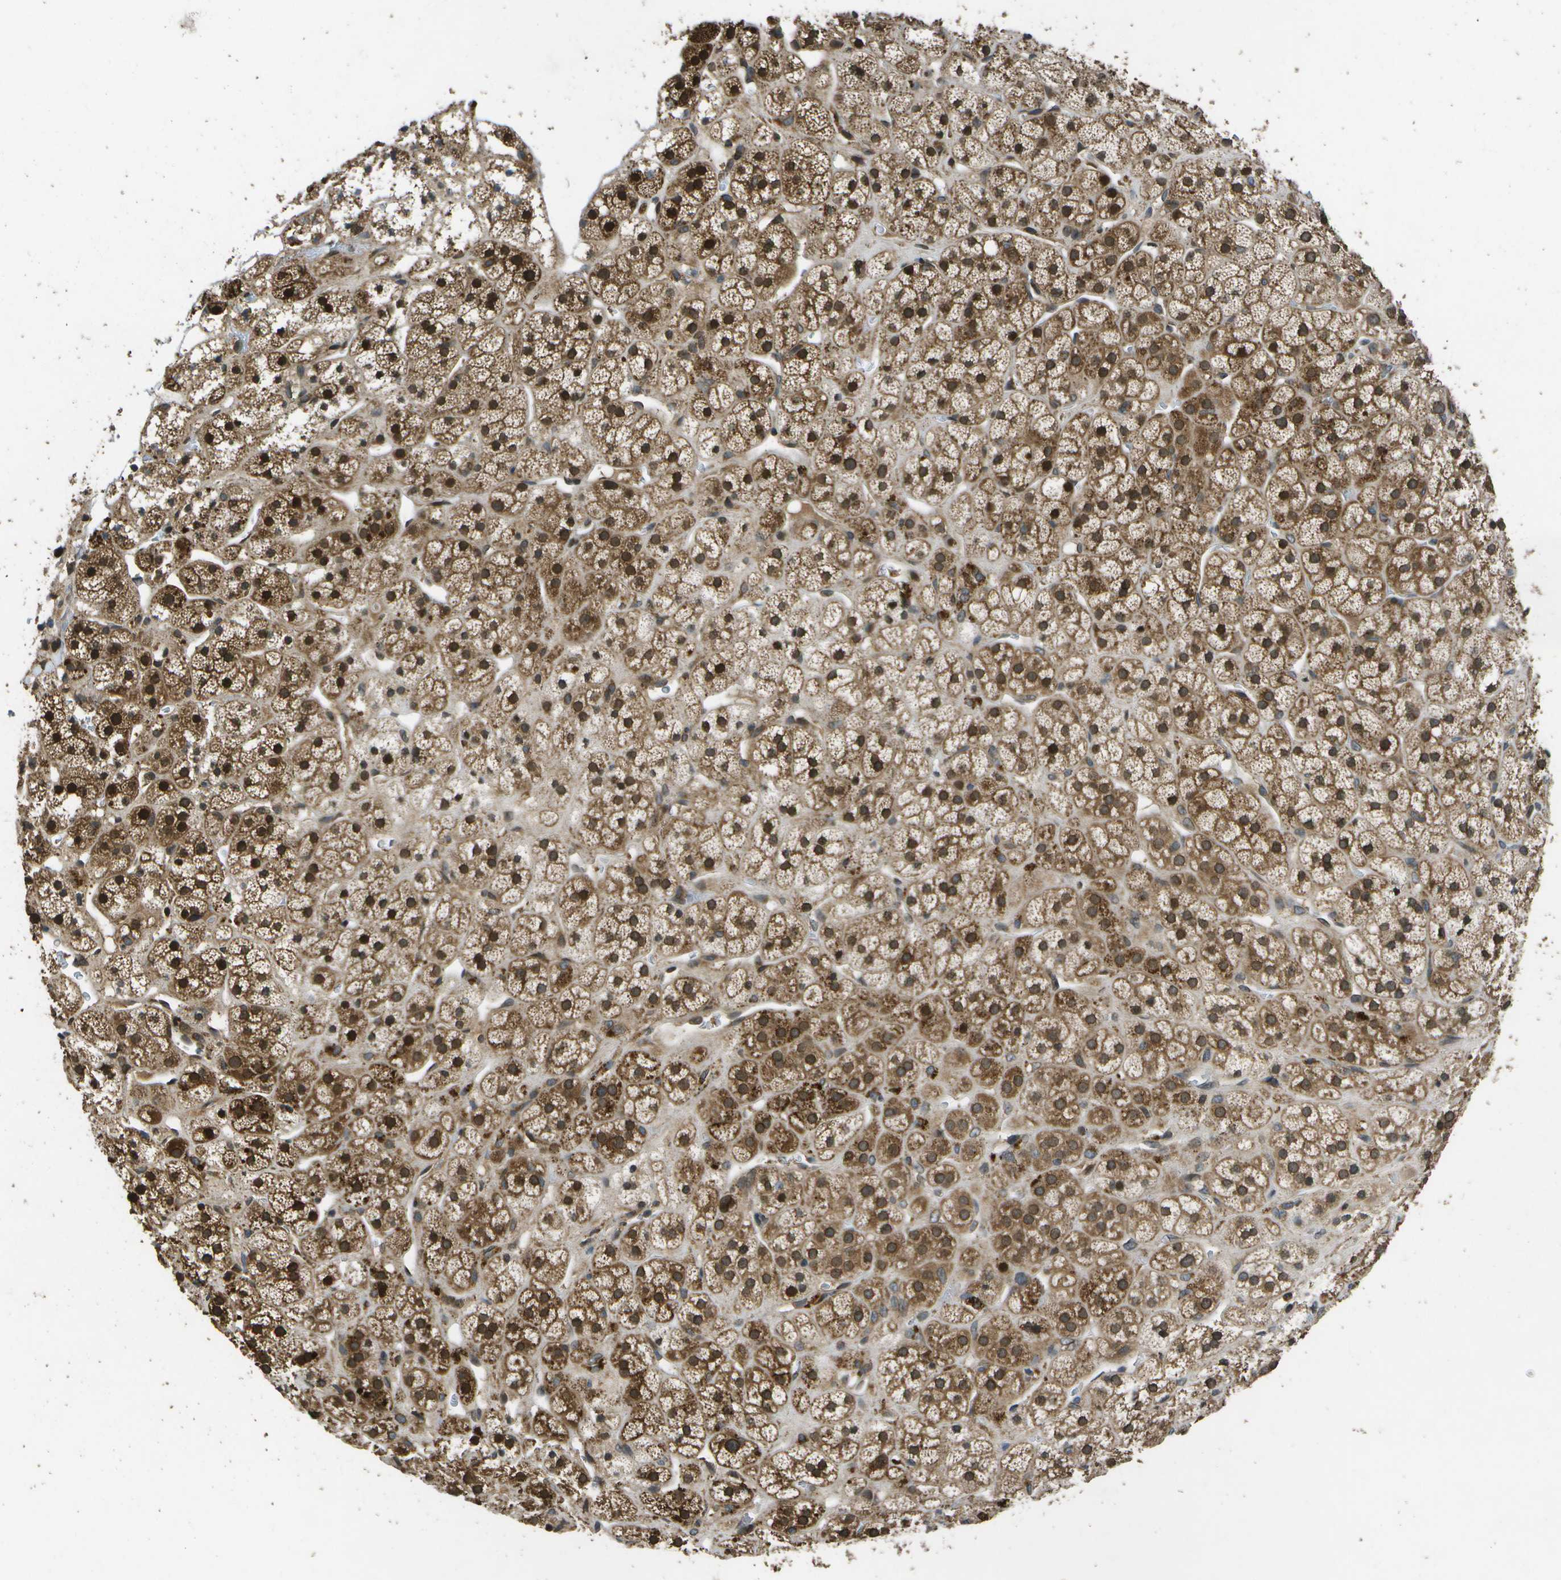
{"staining": {"intensity": "moderate", "quantity": ">75%", "location": "cytoplasmic/membranous"}, "tissue": "adrenal gland", "cell_type": "Glandular cells", "image_type": "normal", "snomed": [{"axis": "morphology", "description": "Normal tissue, NOS"}, {"axis": "topography", "description": "Adrenal gland"}], "caption": "IHC micrograph of normal adrenal gland stained for a protein (brown), which reveals medium levels of moderate cytoplasmic/membranous positivity in approximately >75% of glandular cells.", "gene": "HFE", "patient": {"sex": "male", "age": 56}}